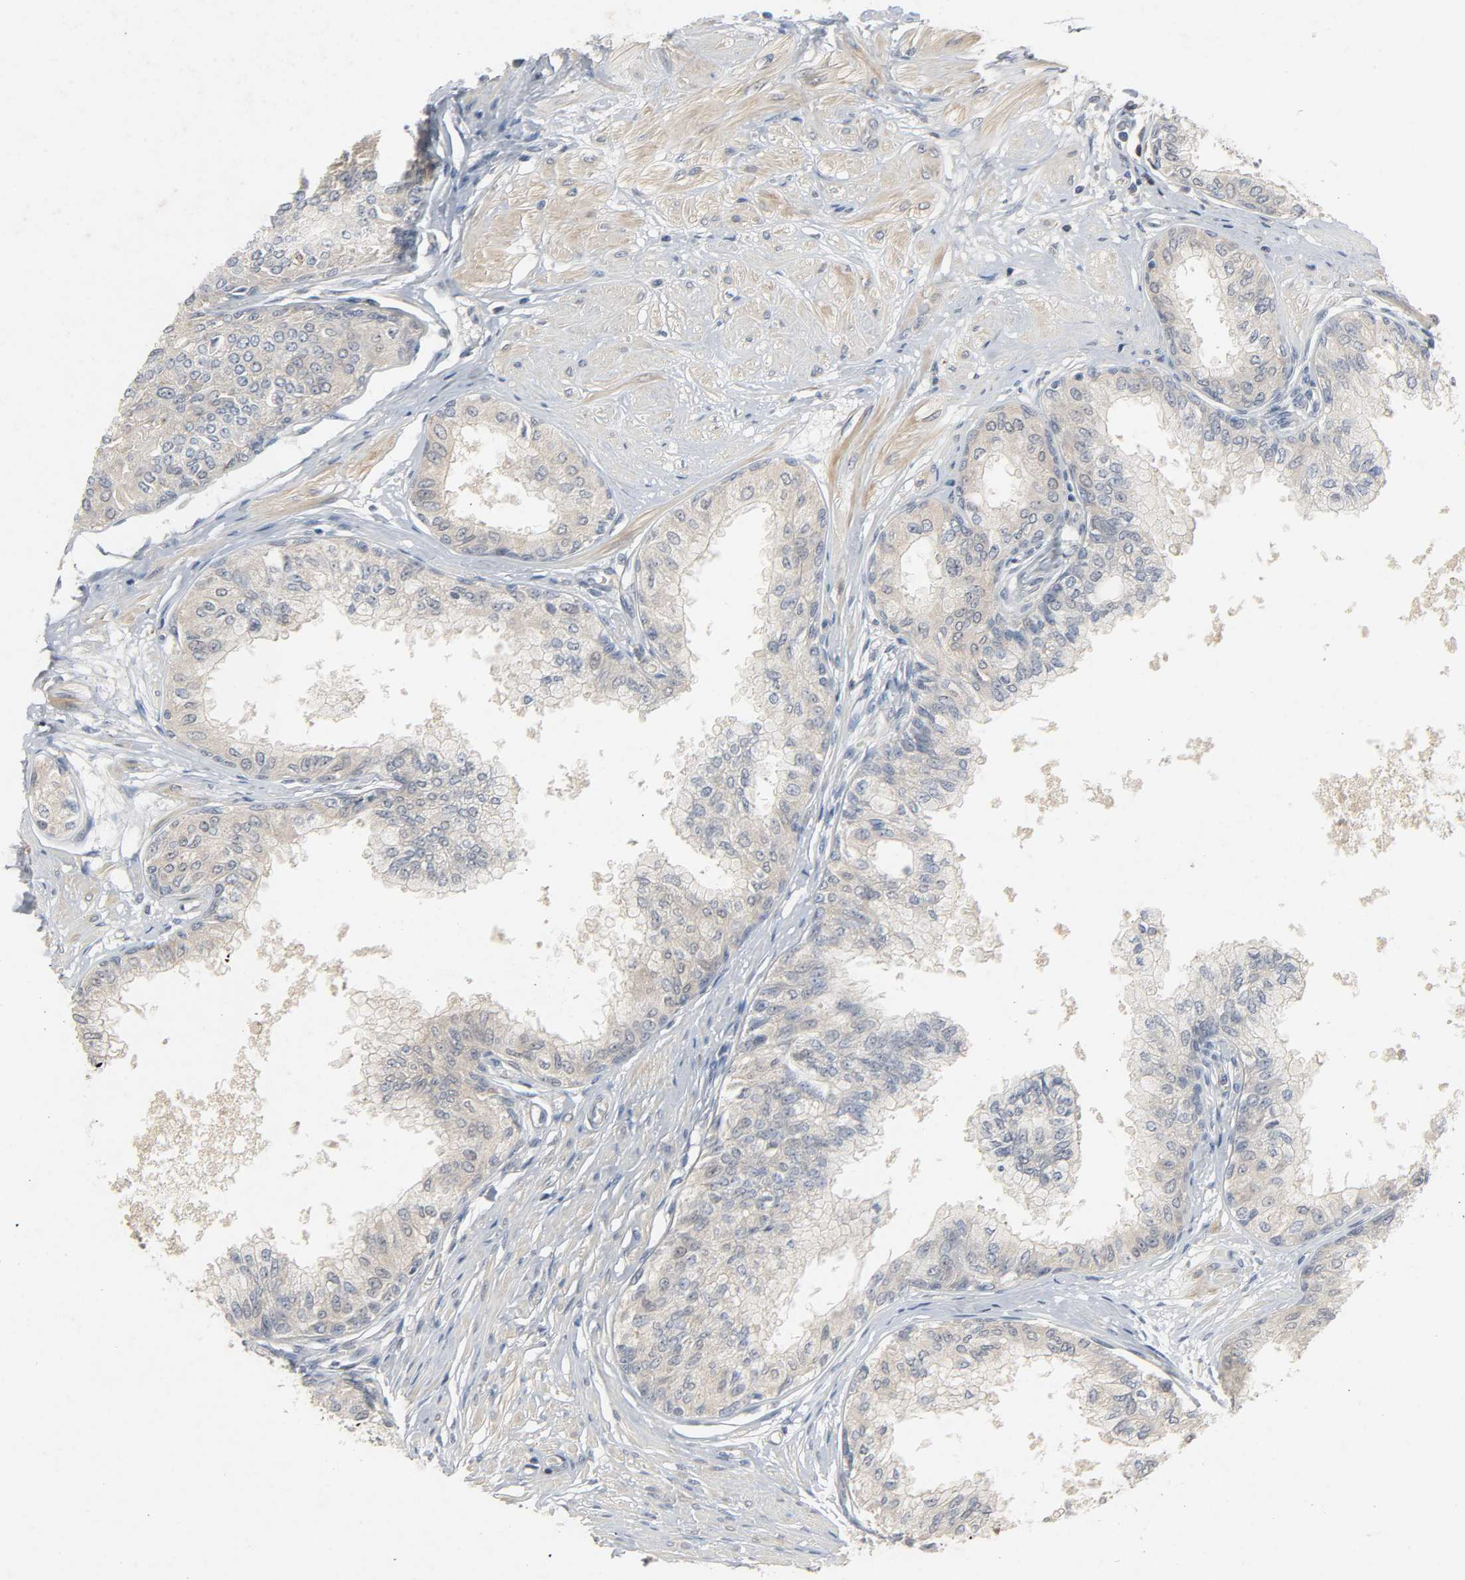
{"staining": {"intensity": "weak", "quantity": "25%-75%", "location": "cytoplasmic/membranous"}, "tissue": "prostate", "cell_type": "Glandular cells", "image_type": "normal", "snomed": [{"axis": "morphology", "description": "Normal tissue, NOS"}, {"axis": "topography", "description": "Prostate"}, {"axis": "topography", "description": "Seminal veicle"}], "caption": "Immunohistochemical staining of normal human prostate reveals low levels of weak cytoplasmic/membranous positivity in about 25%-75% of glandular cells.", "gene": "CD4", "patient": {"sex": "male", "age": 60}}